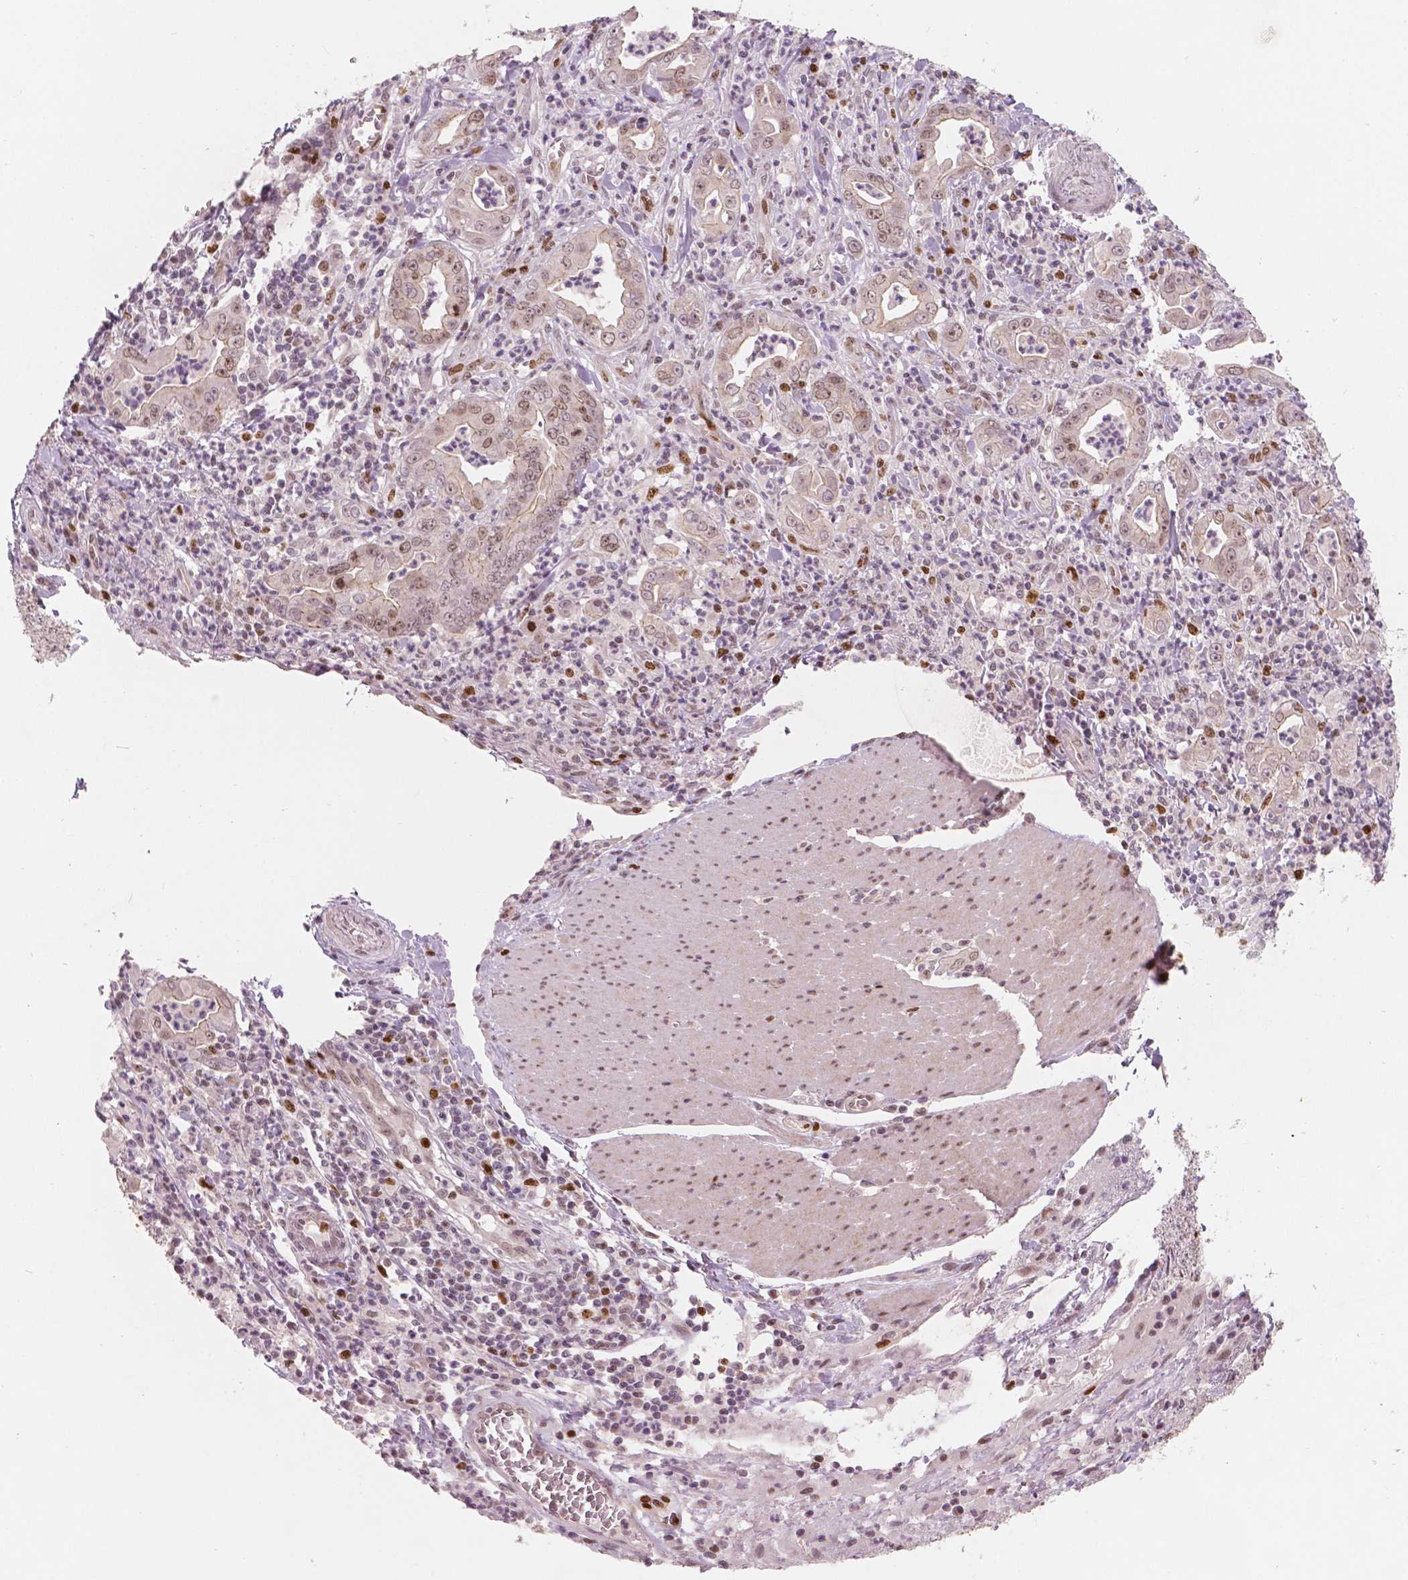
{"staining": {"intensity": "weak", "quantity": "25%-75%", "location": "cytoplasmic/membranous,nuclear"}, "tissue": "stomach cancer", "cell_type": "Tumor cells", "image_type": "cancer", "snomed": [{"axis": "morphology", "description": "Adenocarcinoma, NOS"}, {"axis": "topography", "description": "Stomach, upper"}], "caption": "An immunohistochemistry (IHC) photomicrograph of tumor tissue is shown. Protein staining in brown highlights weak cytoplasmic/membranous and nuclear positivity in stomach adenocarcinoma within tumor cells.", "gene": "NSD2", "patient": {"sex": "female", "age": 79}}